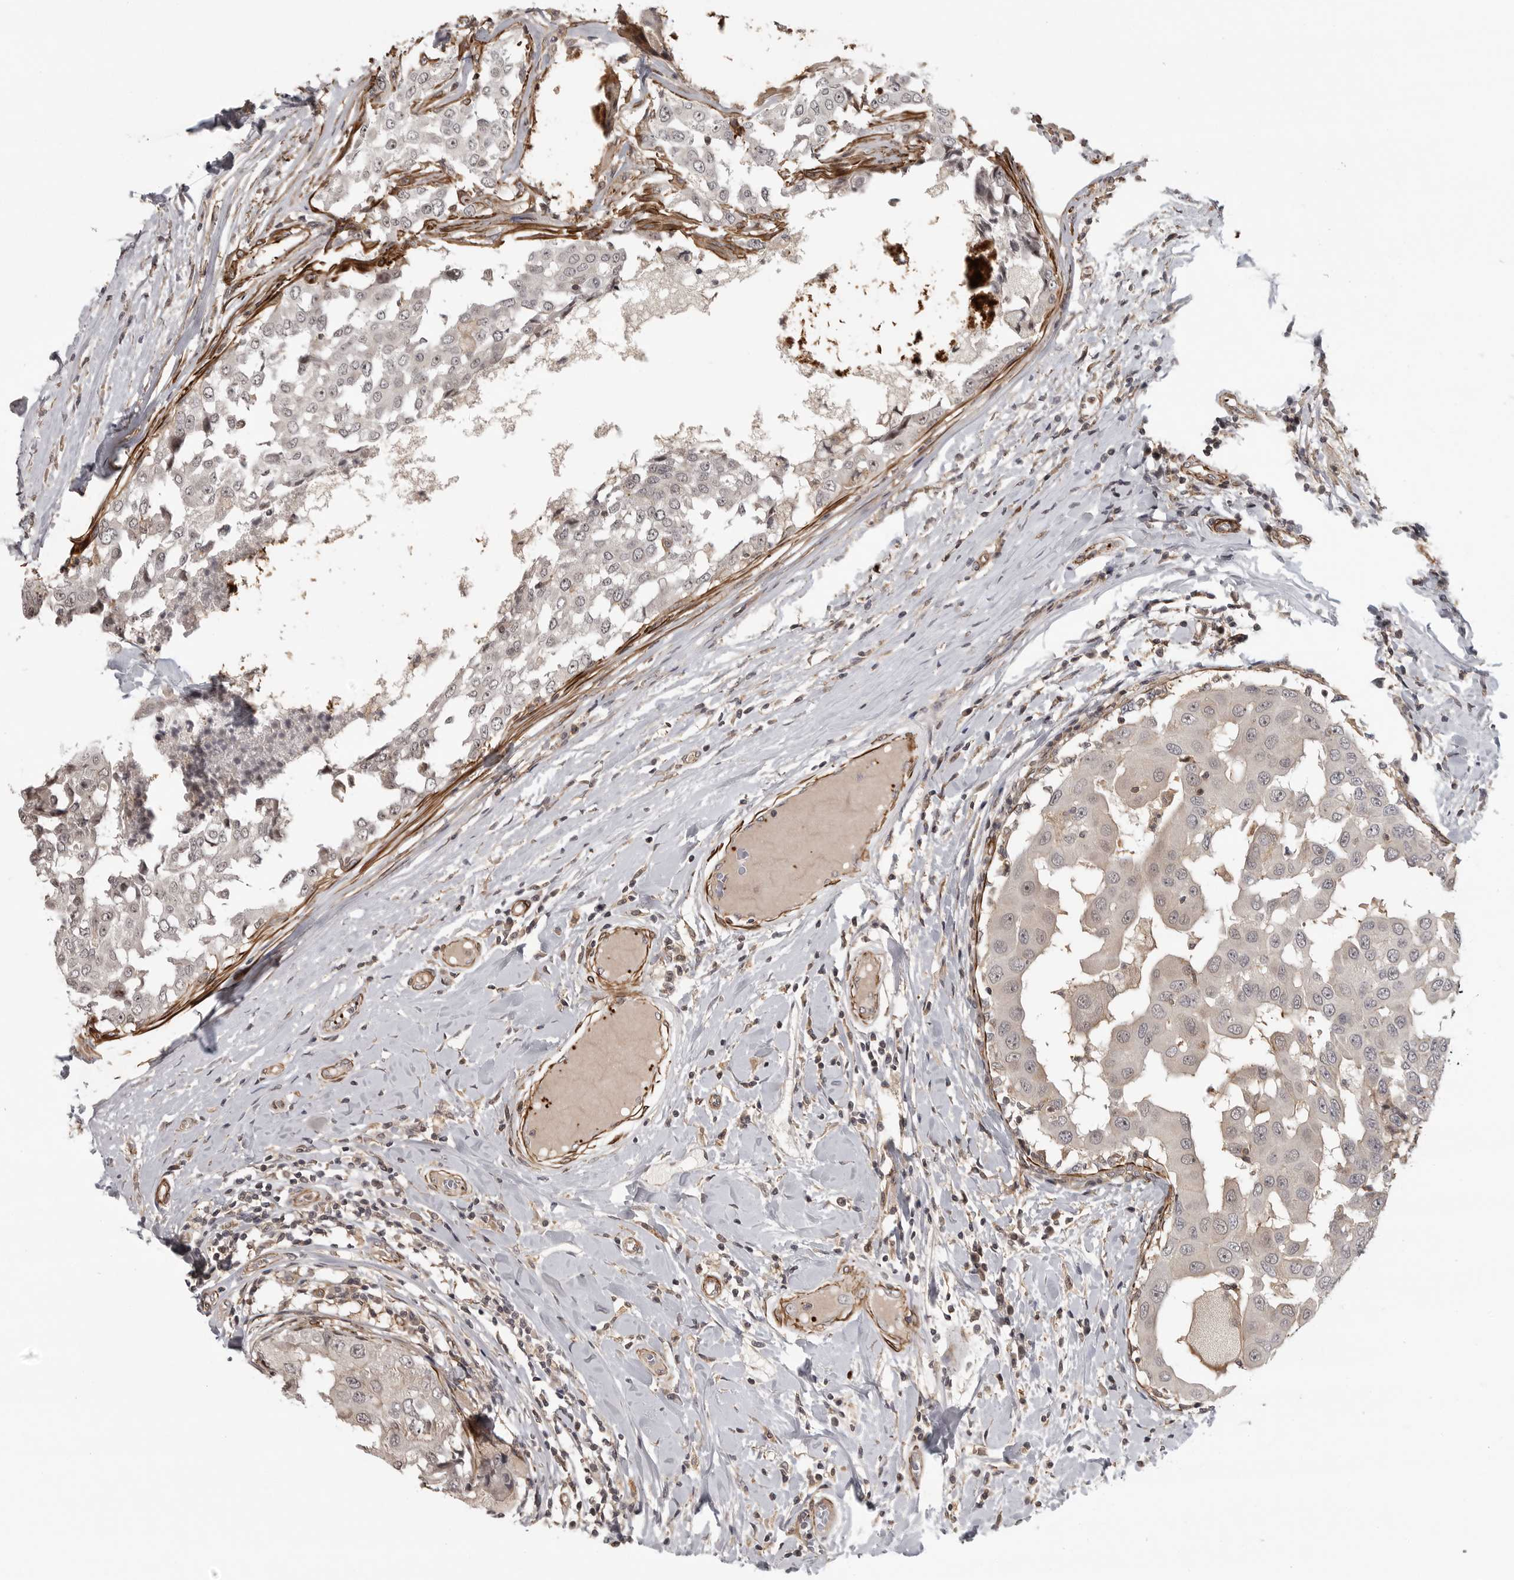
{"staining": {"intensity": "weak", "quantity": "<25%", "location": "cytoplasmic/membranous,nuclear"}, "tissue": "breast cancer", "cell_type": "Tumor cells", "image_type": "cancer", "snomed": [{"axis": "morphology", "description": "Duct carcinoma"}, {"axis": "topography", "description": "Breast"}], "caption": "The photomicrograph shows no staining of tumor cells in breast cancer.", "gene": "TUT4", "patient": {"sex": "female", "age": 27}}